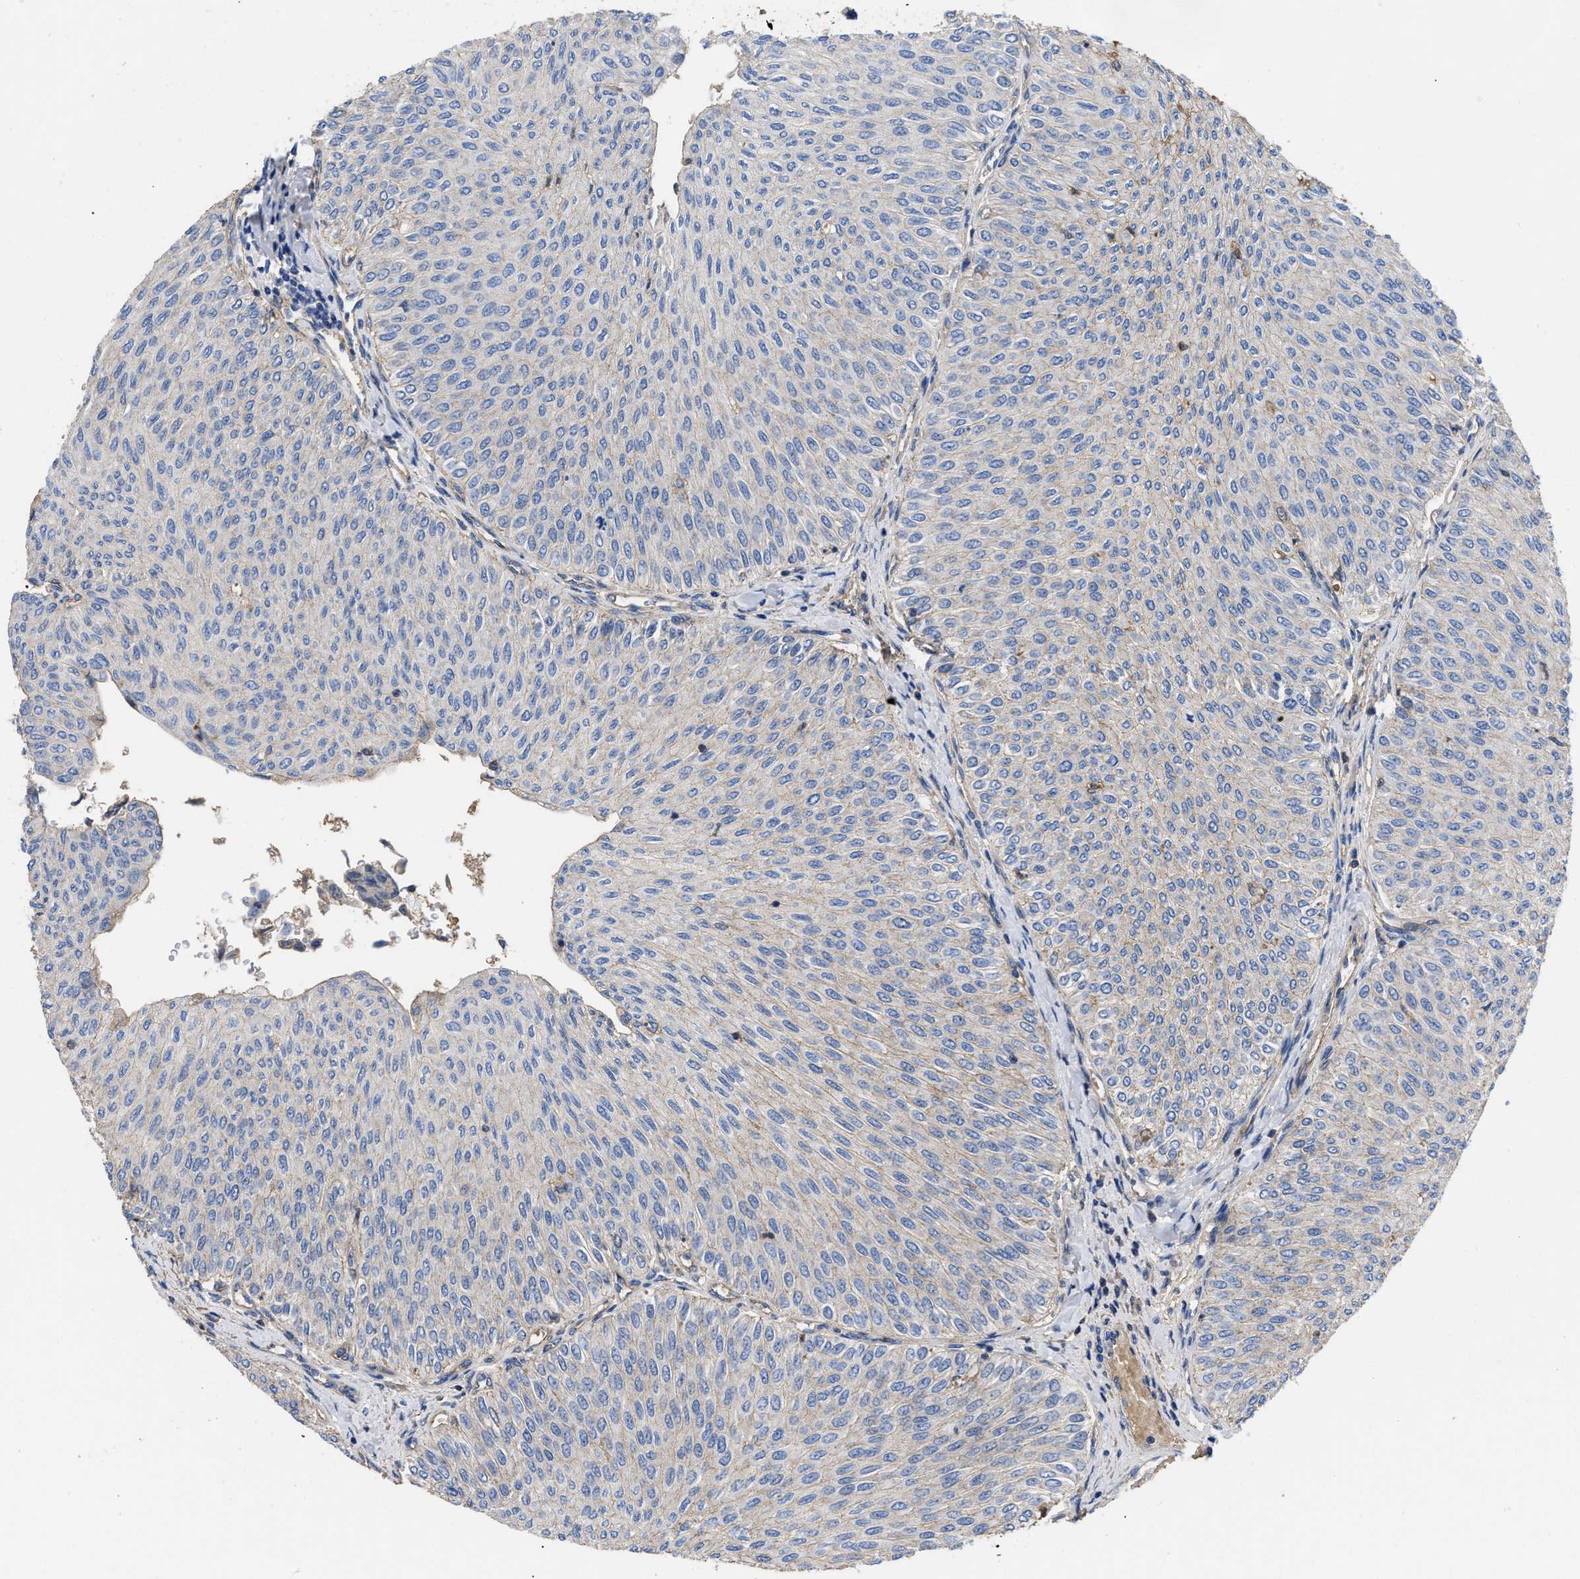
{"staining": {"intensity": "negative", "quantity": "none", "location": "none"}, "tissue": "urothelial cancer", "cell_type": "Tumor cells", "image_type": "cancer", "snomed": [{"axis": "morphology", "description": "Urothelial carcinoma, Low grade"}, {"axis": "topography", "description": "Urinary bladder"}], "caption": "Low-grade urothelial carcinoma was stained to show a protein in brown. There is no significant expression in tumor cells.", "gene": "USP4", "patient": {"sex": "male", "age": 78}}